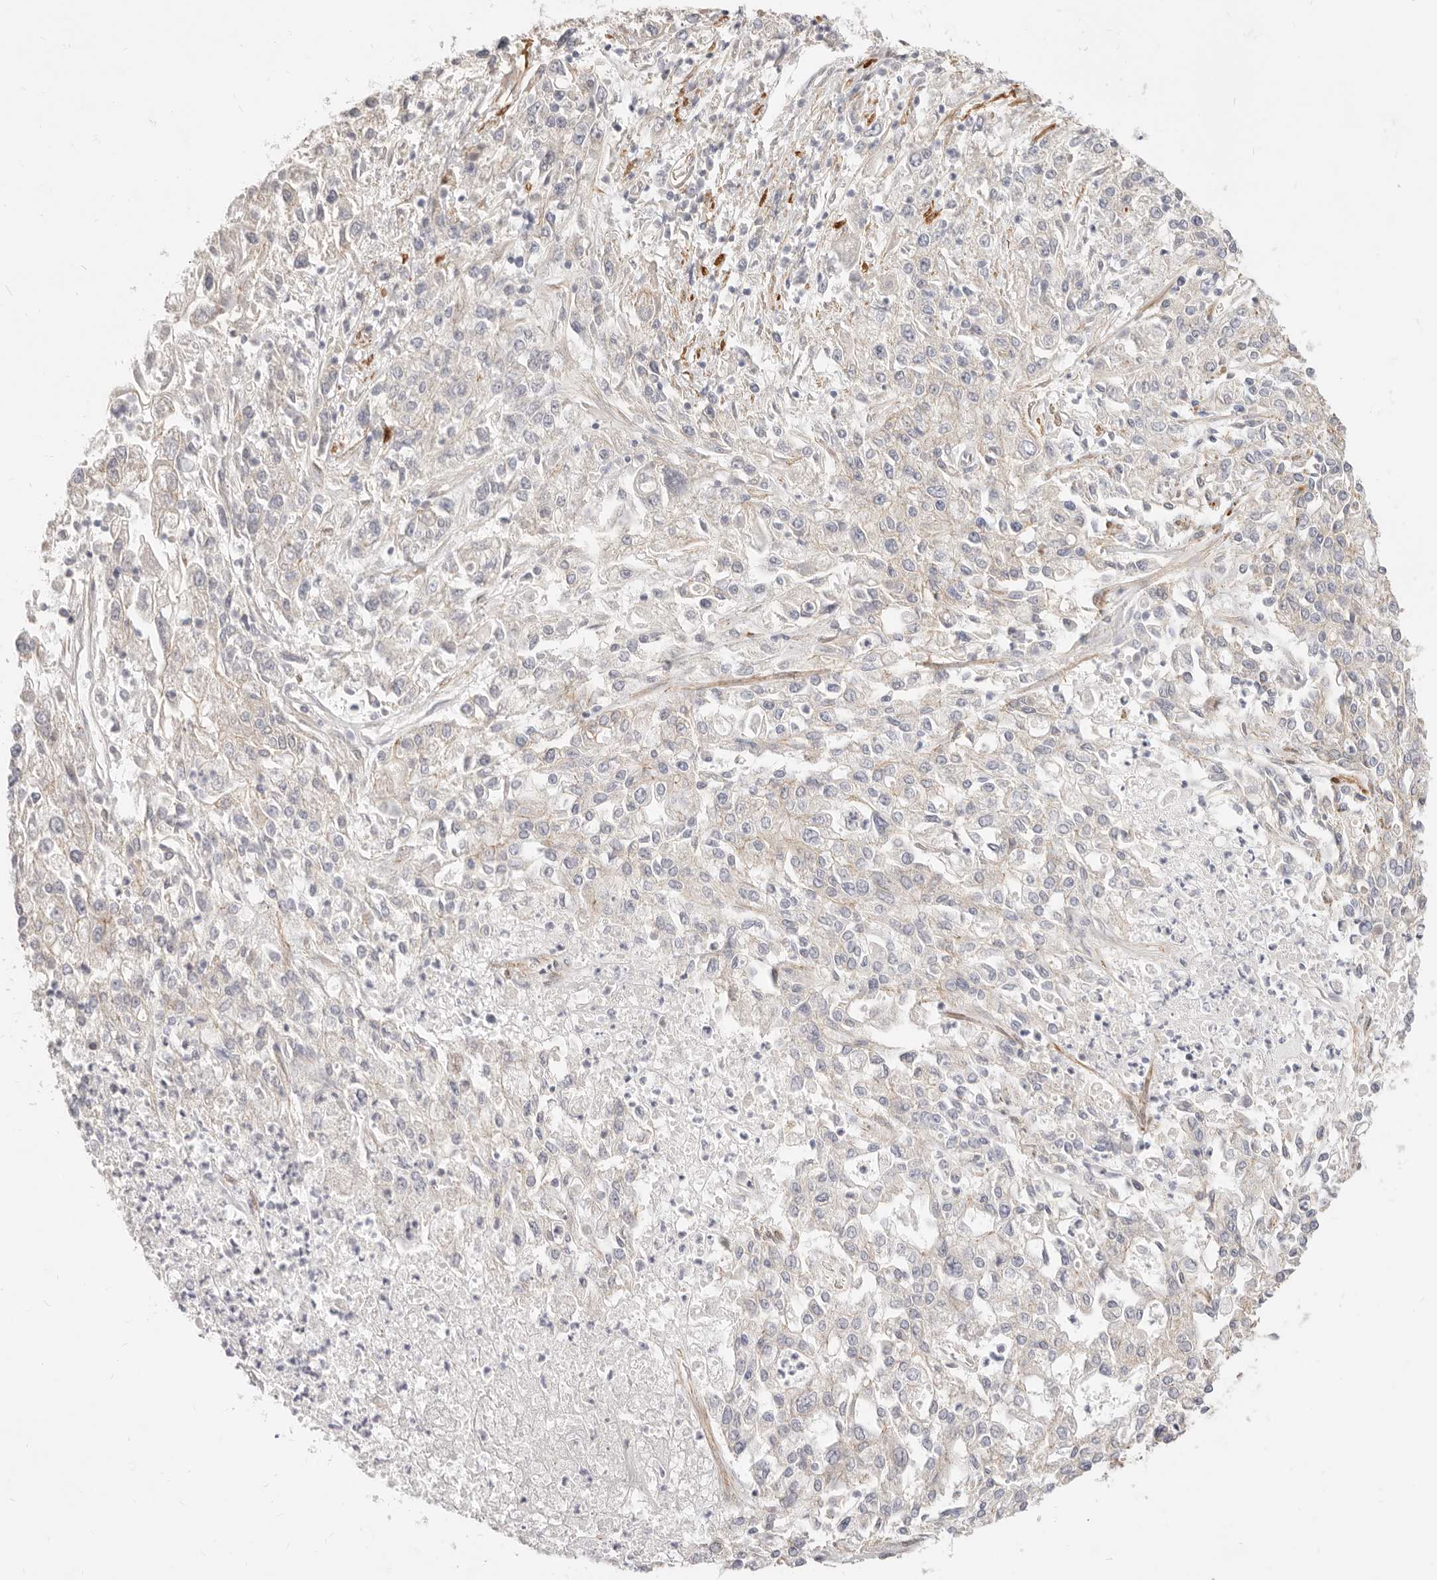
{"staining": {"intensity": "negative", "quantity": "none", "location": "none"}, "tissue": "endometrial cancer", "cell_type": "Tumor cells", "image_type": "cancer", "snomed": [{"axis": "morphology", "description": "Adenocarcinoma, NOS"}, {"axis": "topography", "description": "Endometrium"}], "caption": "This is an immunohistochemistry (IHC) image of human endometrial adenocarcinoma. There is no expression in tumor cells.", "gene": "UBXN10", "patient": {"sex": "female", "age": 49}}